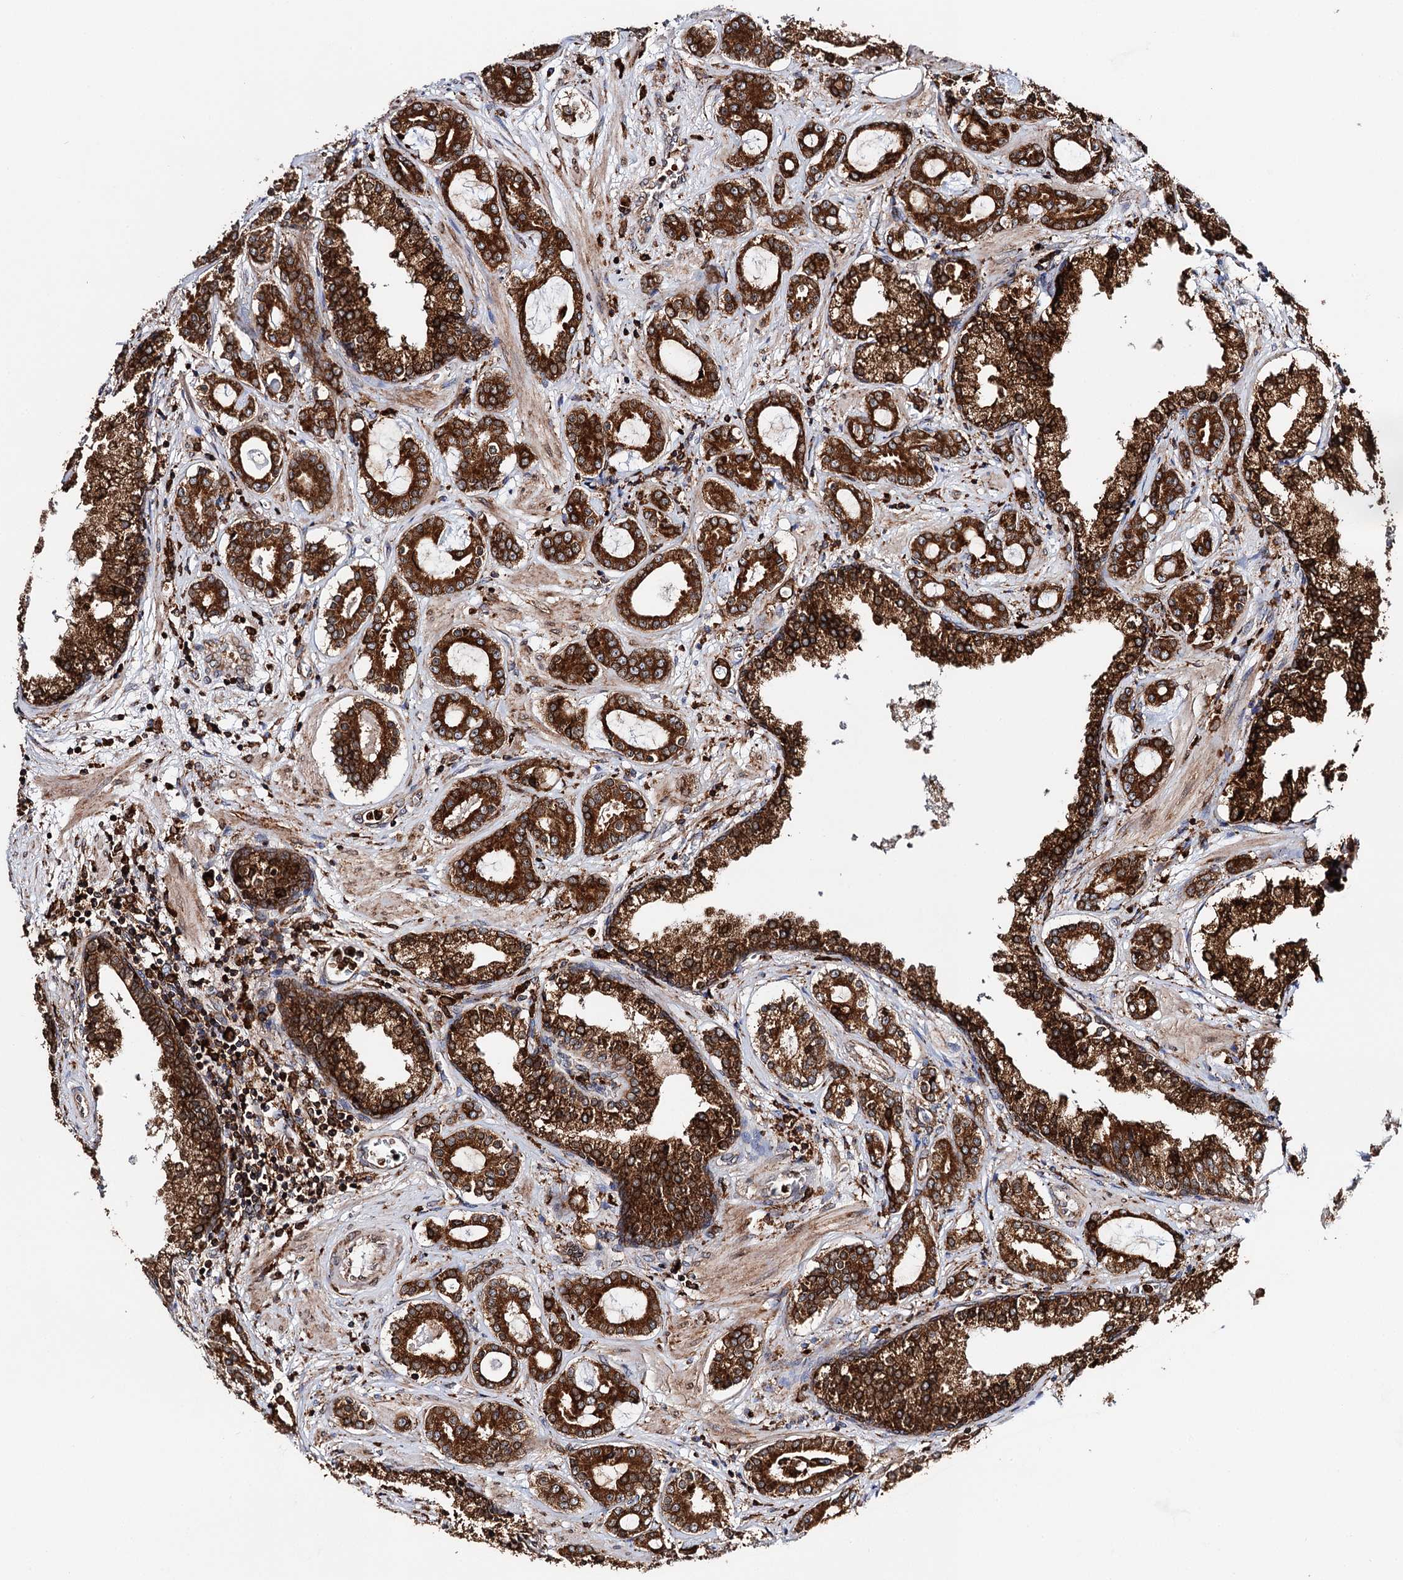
{"staining": {"intensity": "strong", "quantity": ">75%", "location": "cytoplasmic/membranous"}, "tissue": "prostate cancer", "cell_type": "Tumor cells", "image_type": "cancer", "snomed": [{"axis": "morphology", "description": "Adenocarcinoma, High grade"}, {"axis": "topography", "description": "Prostate"}], "caption": "This histopathology image shows high-grade adenocarcinoma (prostate) stained with immunohistochemistry to label a protein in brown. The cytoplasmic/membranous of tumor cells show strong positivity for the protein. Nuclei are counter-stained blue.", "gene": "ERP29", "patient": {"sex": "male", "age": 58}}